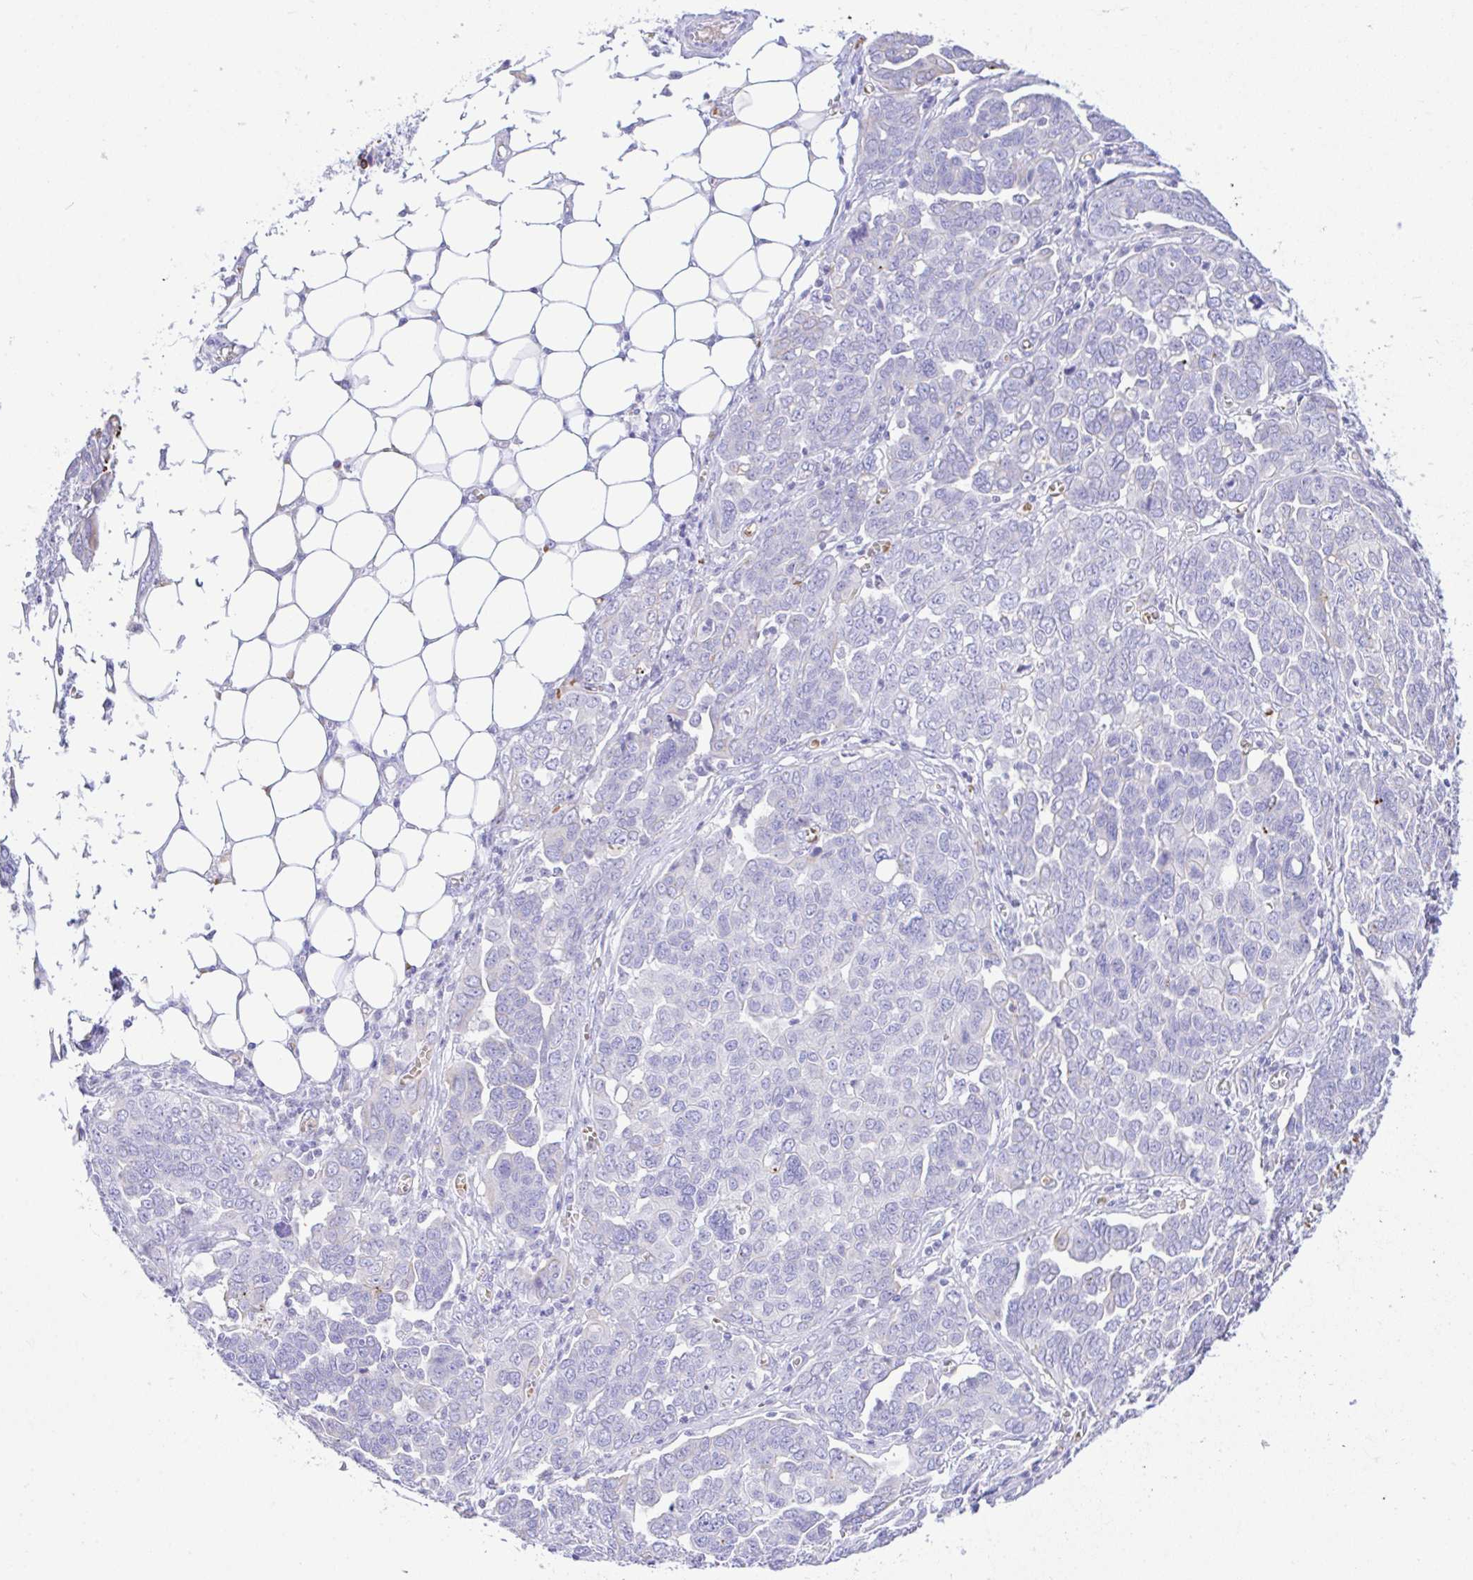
{"staining": {"intensity": "negative", "quantity": "none", "location": "none"}, "tissue": "ovarian cancer", "cell_type": "Tumor cells", "image_type": "cancer", "snomed": [{"axis": "morphology", "description": "Cystadenocarcinoma, serous, NOS"}, {"axis": "topography", "description": "Ovary"}], "caption": "A high-resolution image shows IHC staining of ovarian serous cystadenocarcinoma, which shows no significant positivity in tumor cells. (DAB (3,3'-diaminobenzidine) immunohistochemistry, high magnification).", "gene": "ZNF221", "patient": {"sex": "female", "age": 59}}